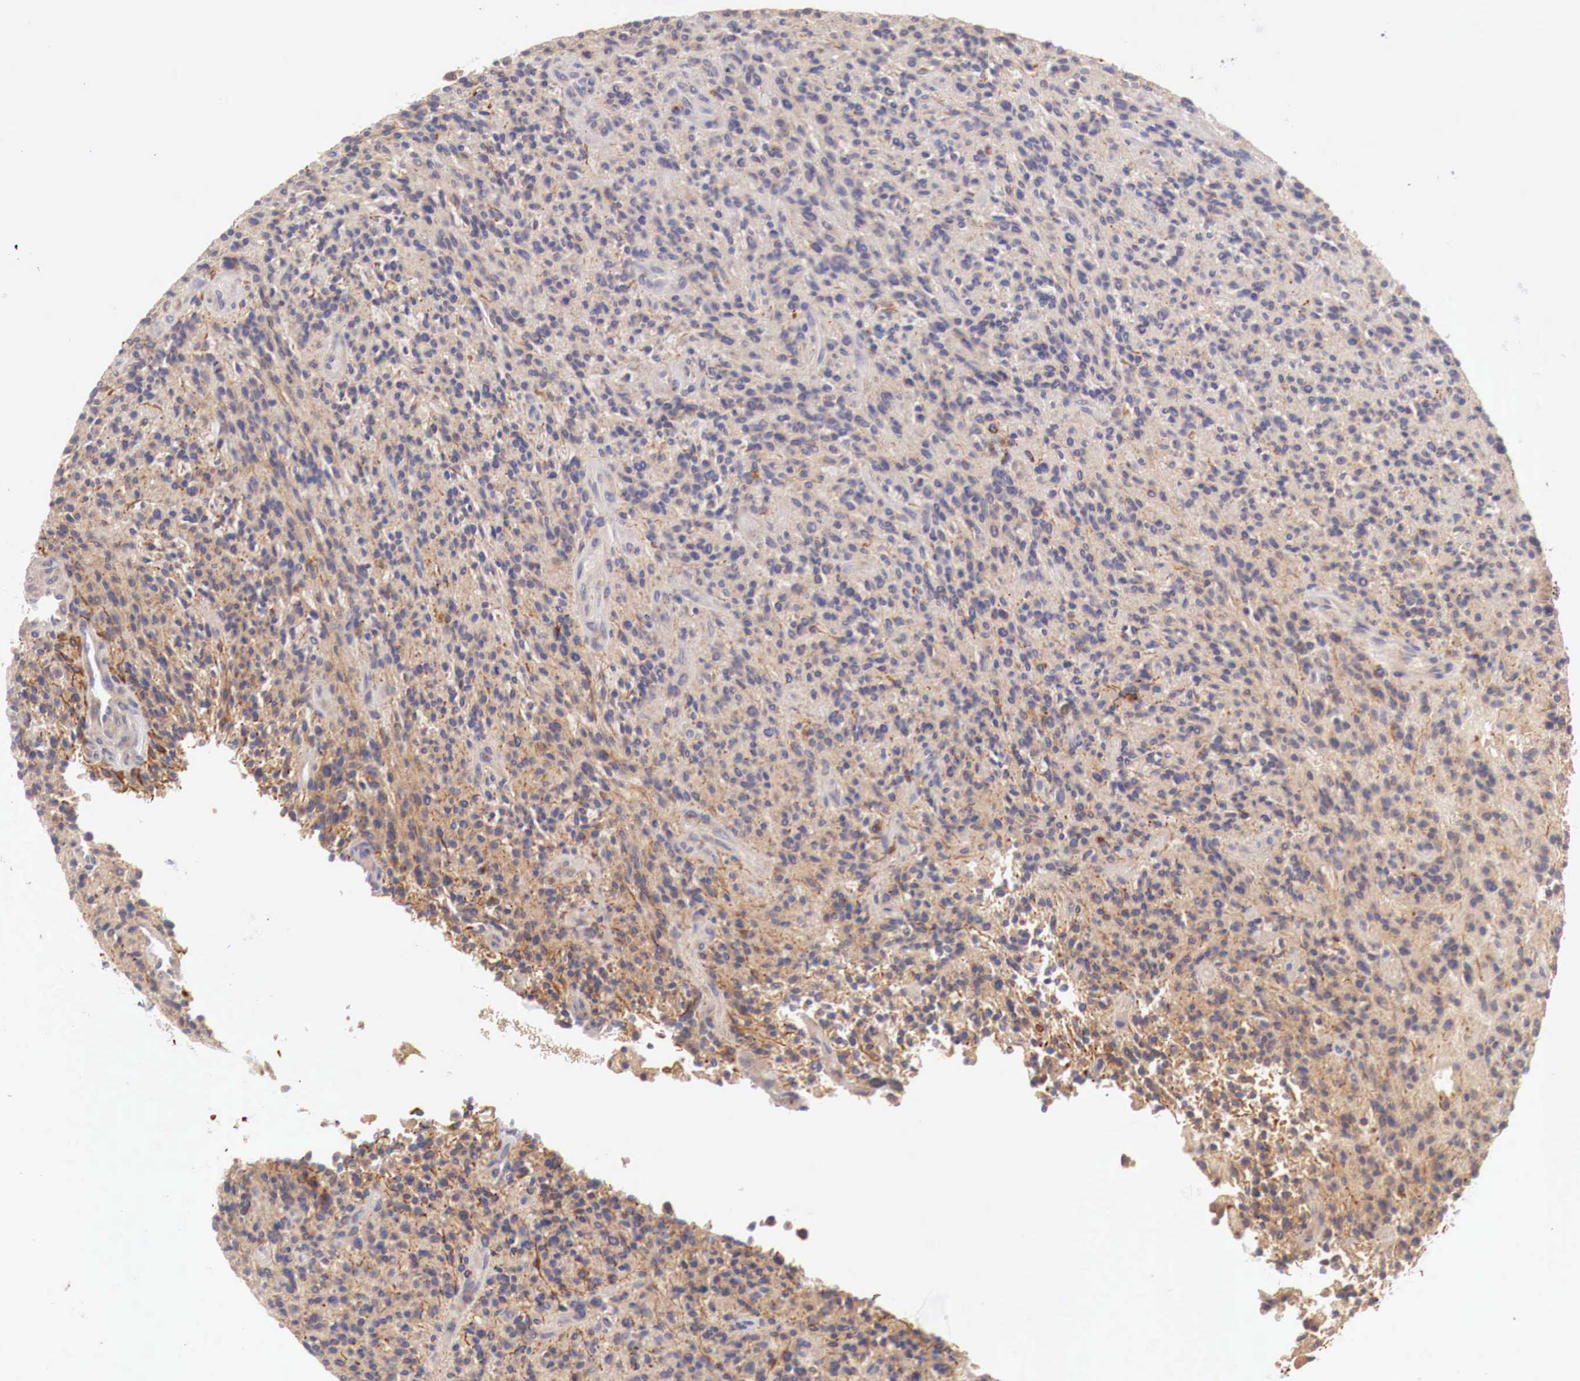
{"staining": {"intensity": "weak", "quantity": ">75%", "location": "cytoplasmic/membranous"}, "tissue": "glioma", "cell_type": "Tumor cells", "image_type": "cancer", "snomed": [{"axis": "morphology", "description": "Glioma, malignant, High grade"}, {"axis": "topography", "description": "Brain"}], "caption": "Tumor cells display low levels of weak cytoplasmic/membranous positivity in approximately >75% of cells in malignant glioma (high-grade).", "gene": "KLHDC7B", "patient": {"sex": "female", "age": 13}}